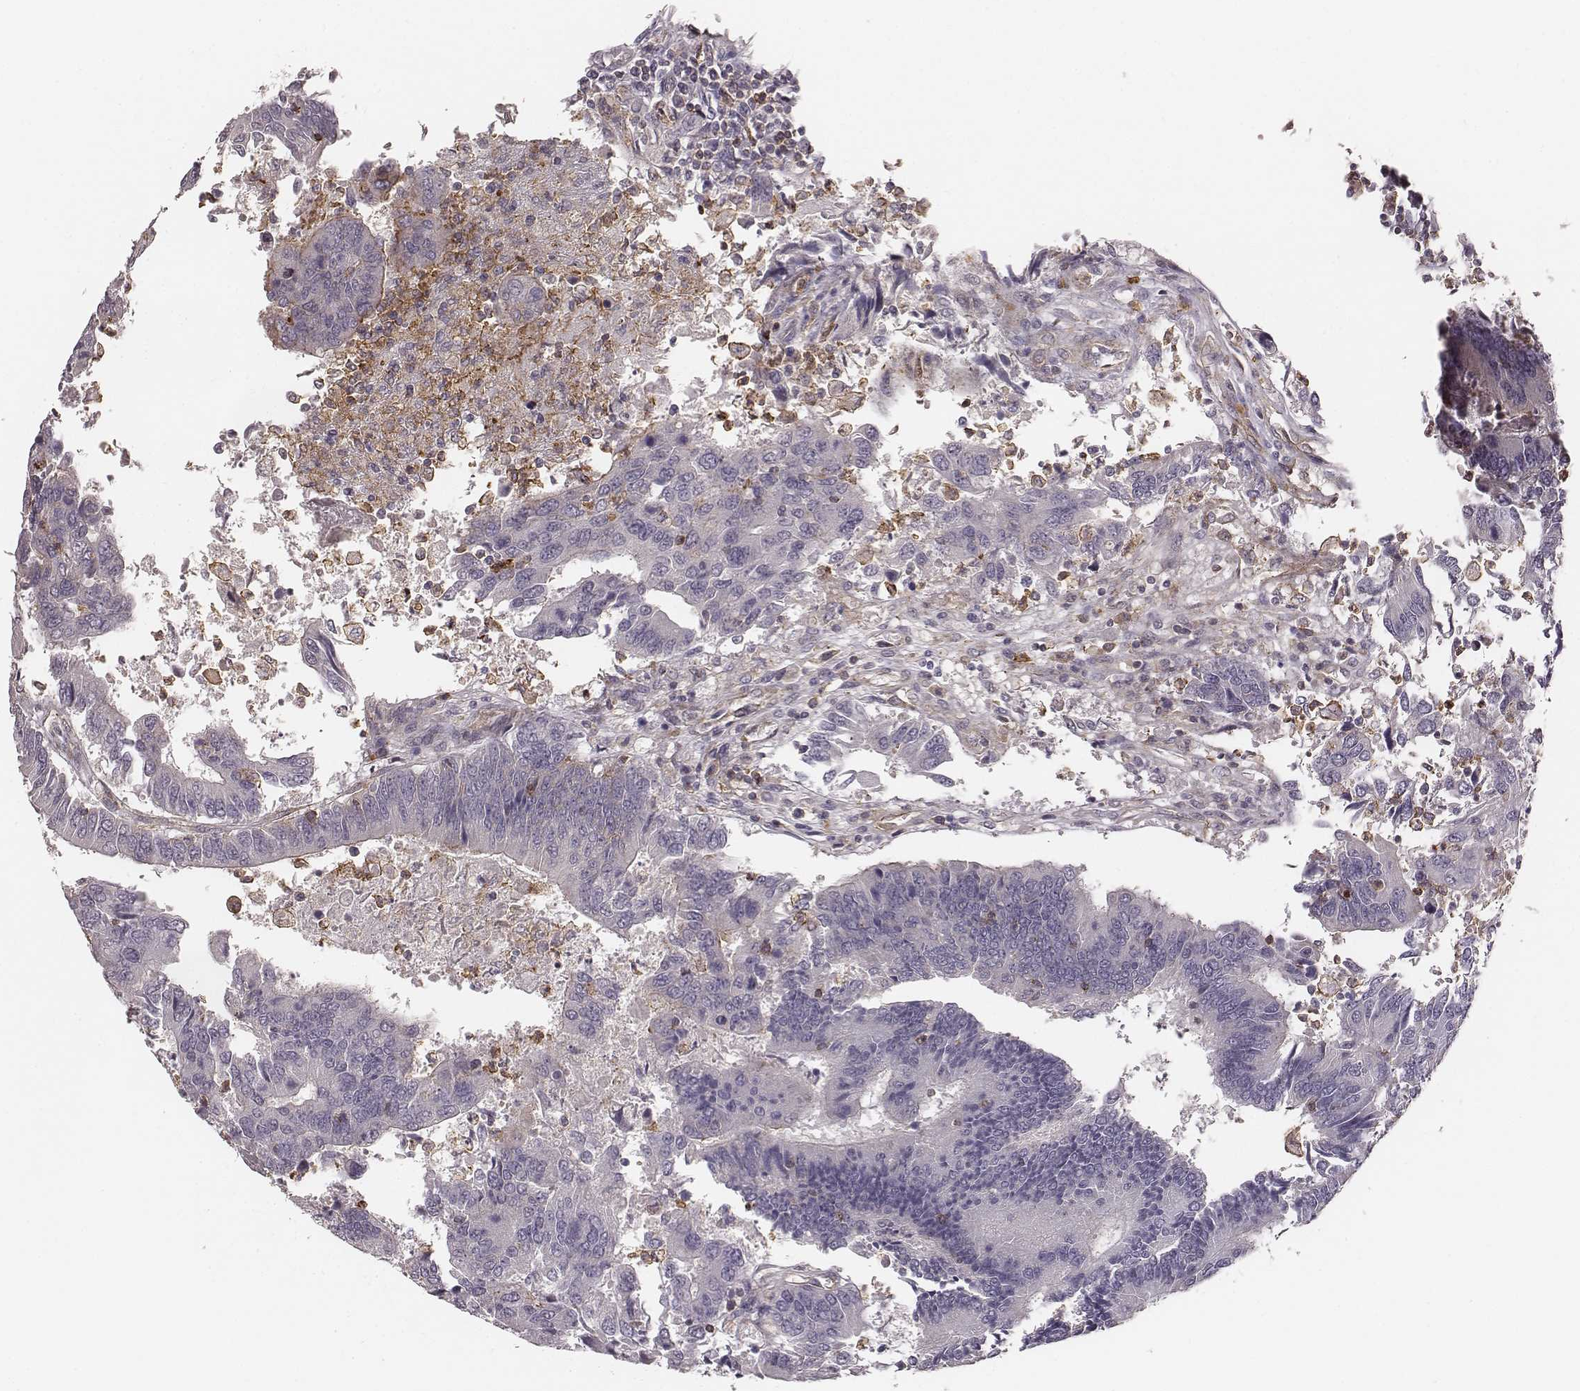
{"staining": {"intensity": "negative", "quantity": "none", "location": "none"}, "tissue": "colorectal cancer", "cell_type": "Tumor cells", "image_type": "cancer", "snomed": [{"axis": "morphology", "description": "Adenocarcinoma, NOS"}, {"axis": "topography", "description": "Colon"}], "caption": "Tumor cells show no significant positivity in adenocarcinoma (colorectal). Nuclei are stained in blue.", "gene": "ZYX", "patient": {"sex": "female", "age": 67}}